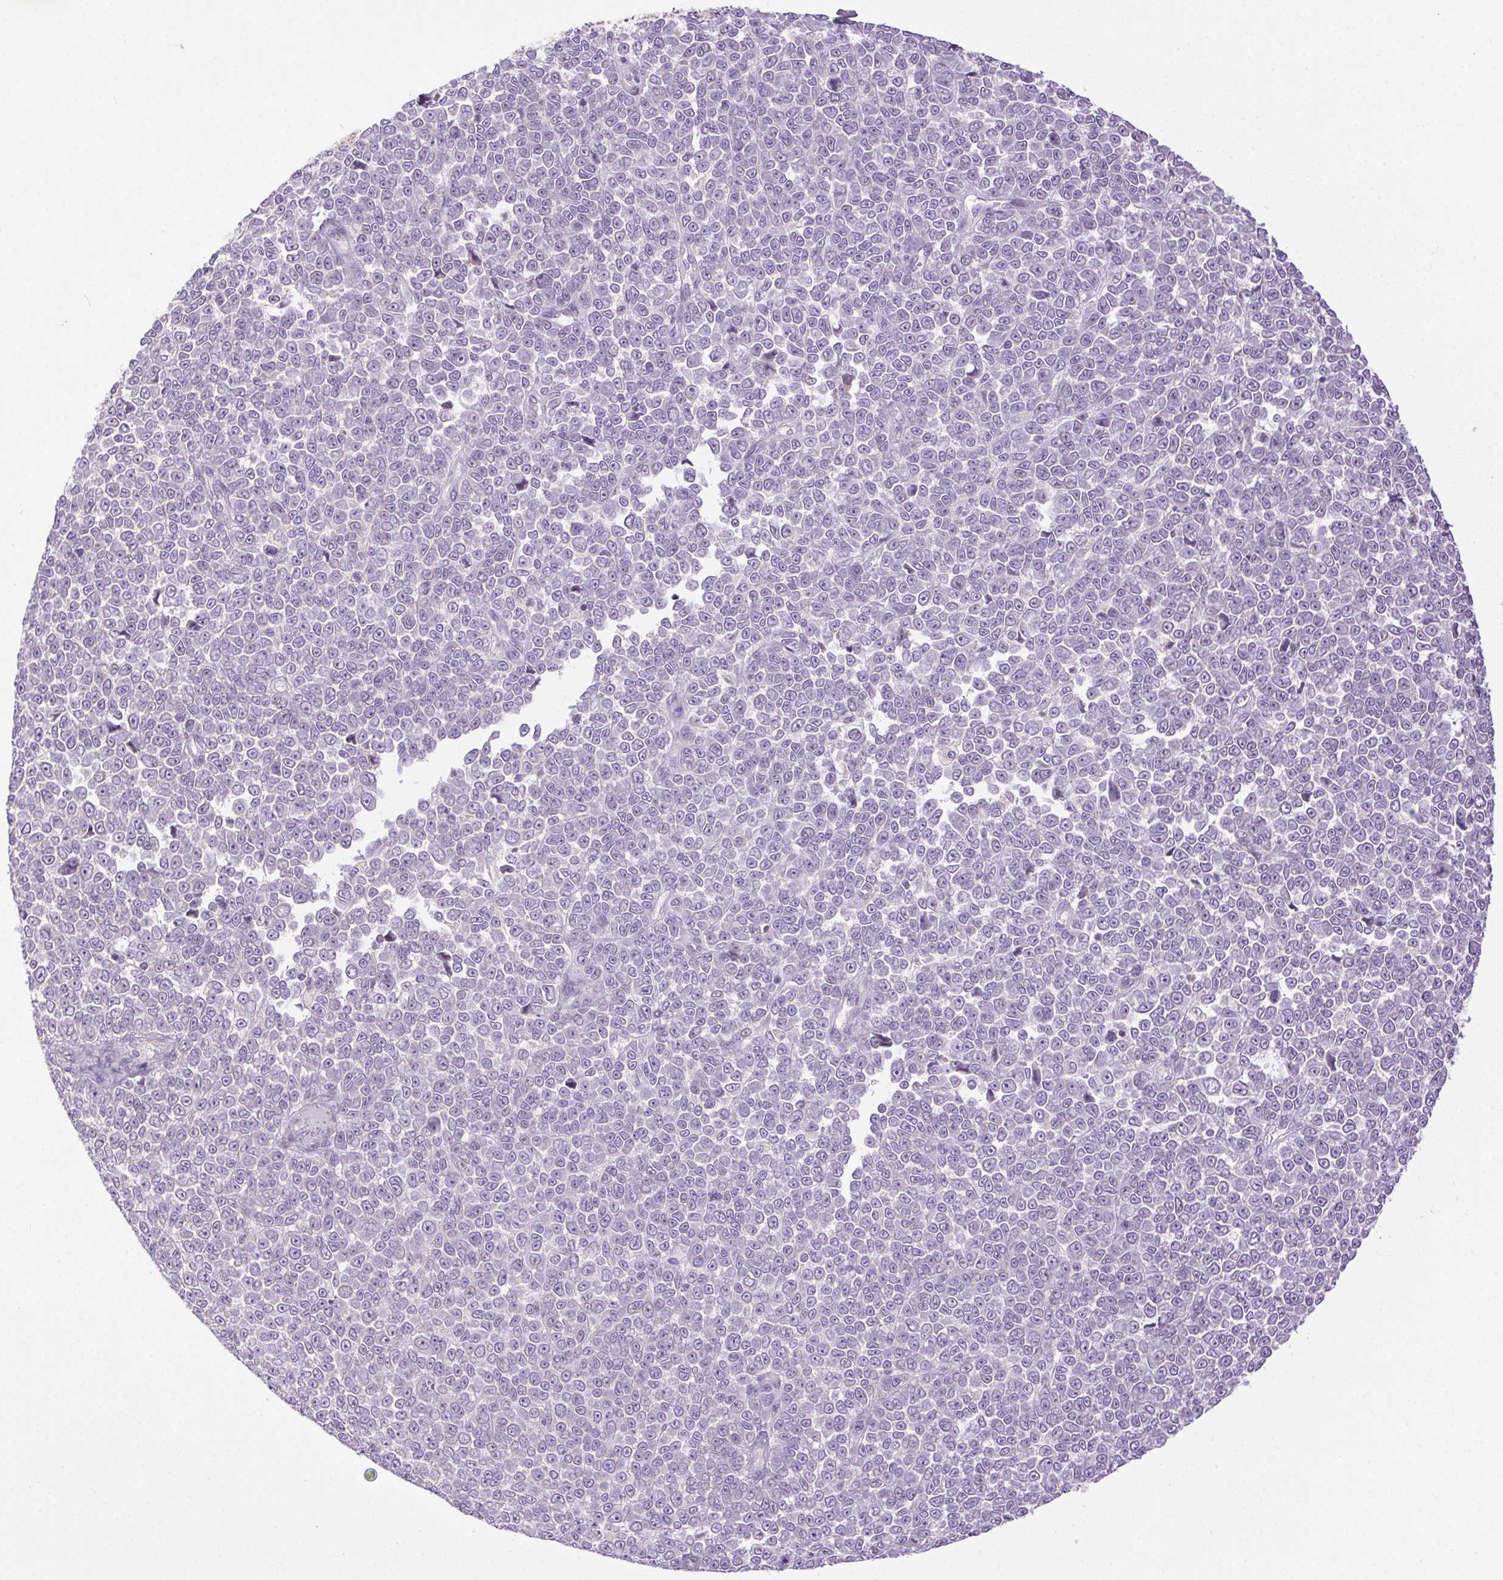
{"staining": {"intensity": "negative", "quantity": "none", "location": "none"}, "tissue": "melanoma", "cell_type": "Tumor cells", "image_type": "cancer", "snomed": [{"axis": "morphology", "description": "Malignant melanoma, NOS"}, {"axis": "topography", "description": "Skin"}], "caption": "An IHC histopathology image of melanoma is shown. There is no staining in tumor cells of melanoma. (Stains: DAB (3,3'-diaminobenzidine) IHC with hematoxylin counter stain, Microscopy: brightfield microscopy at high magnification).", "gene": "SYT11", "patient": {"sex": "female", "age": 95}}